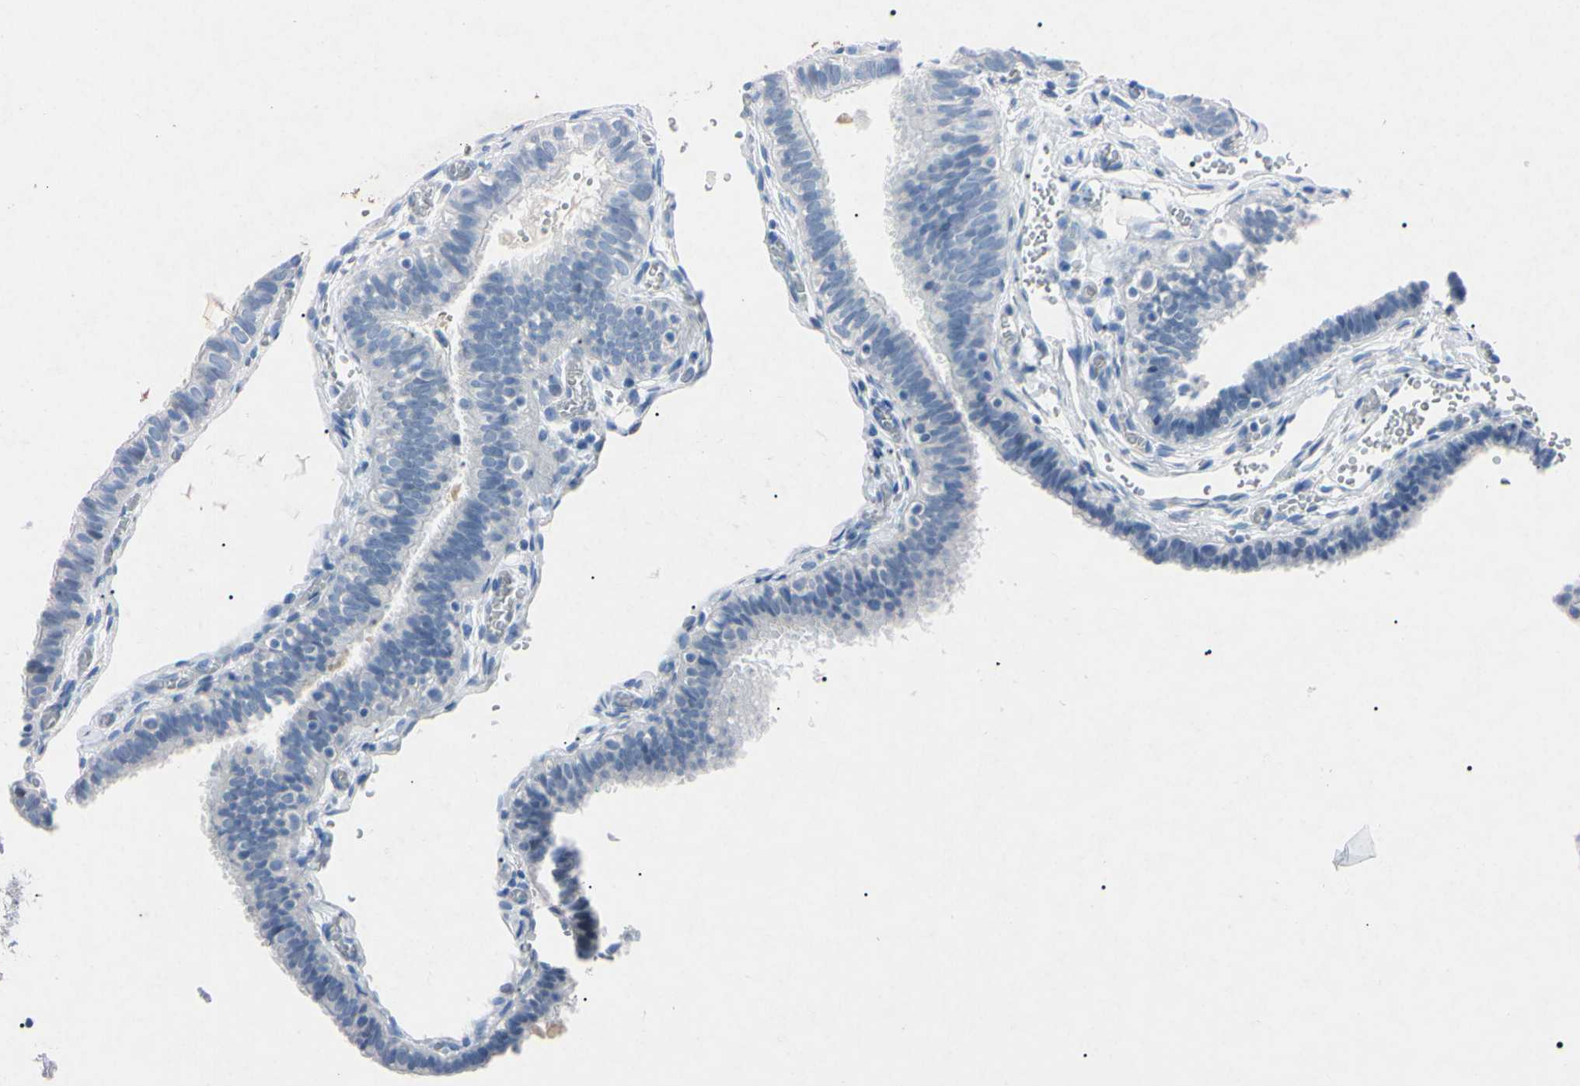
{"staining": {"intensity": "negative", "quantity": "none", "location": "none"}, "tissue": "fallopian tube", "cell_type": "Glandular cells", "image_type": "normal", "snomed": [{"axis": "morphology", "description": "Normal tissue, NOS"}, {"axis": "topography", "description": "Fallopian tube"}], "caption": "IHC image of normal fallopian tube stained for a protein (brown), which displays no expression in glandular cells.", "gene": "ELN", "patient": {"sex": "female", "age": 46}}